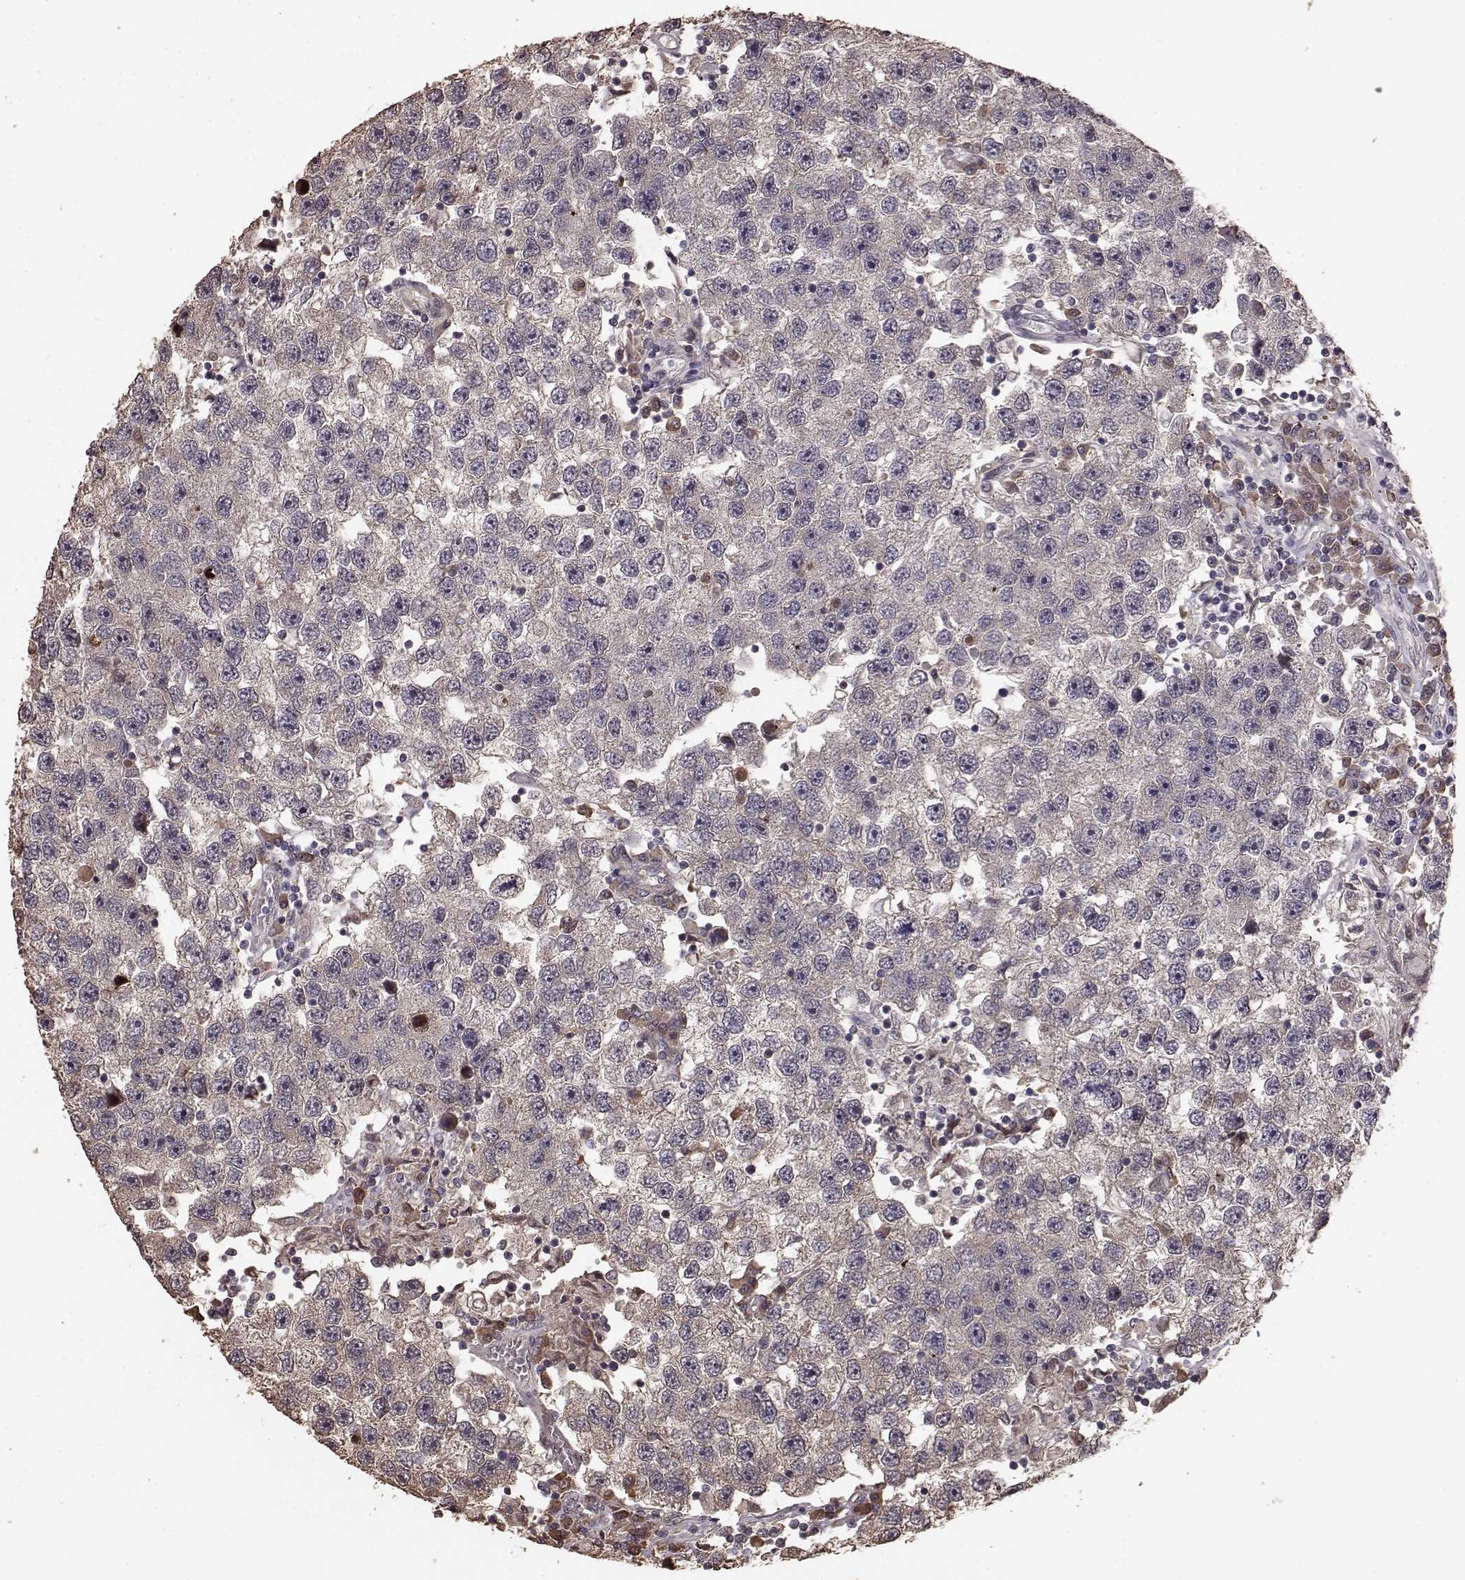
{"staining": {"intensity": "weak", "quantity": ">75%", "location": "cytoplasmic/membranous"}, "tissue": "testis cancer", "cell_type": "Tumor cells", "image_type": "cancer", "snomed": [{"axis": "morphology", "description": "Seminoma, NOS"}, {"axis": "topography", "description": "Testis"}], "caption": "Testis cancer tissue displays weak cytoplasmic/membranous staining in about >75% of tumor cells", "gene": "USP15", "patient": {"sex": "male", "age": 26}}